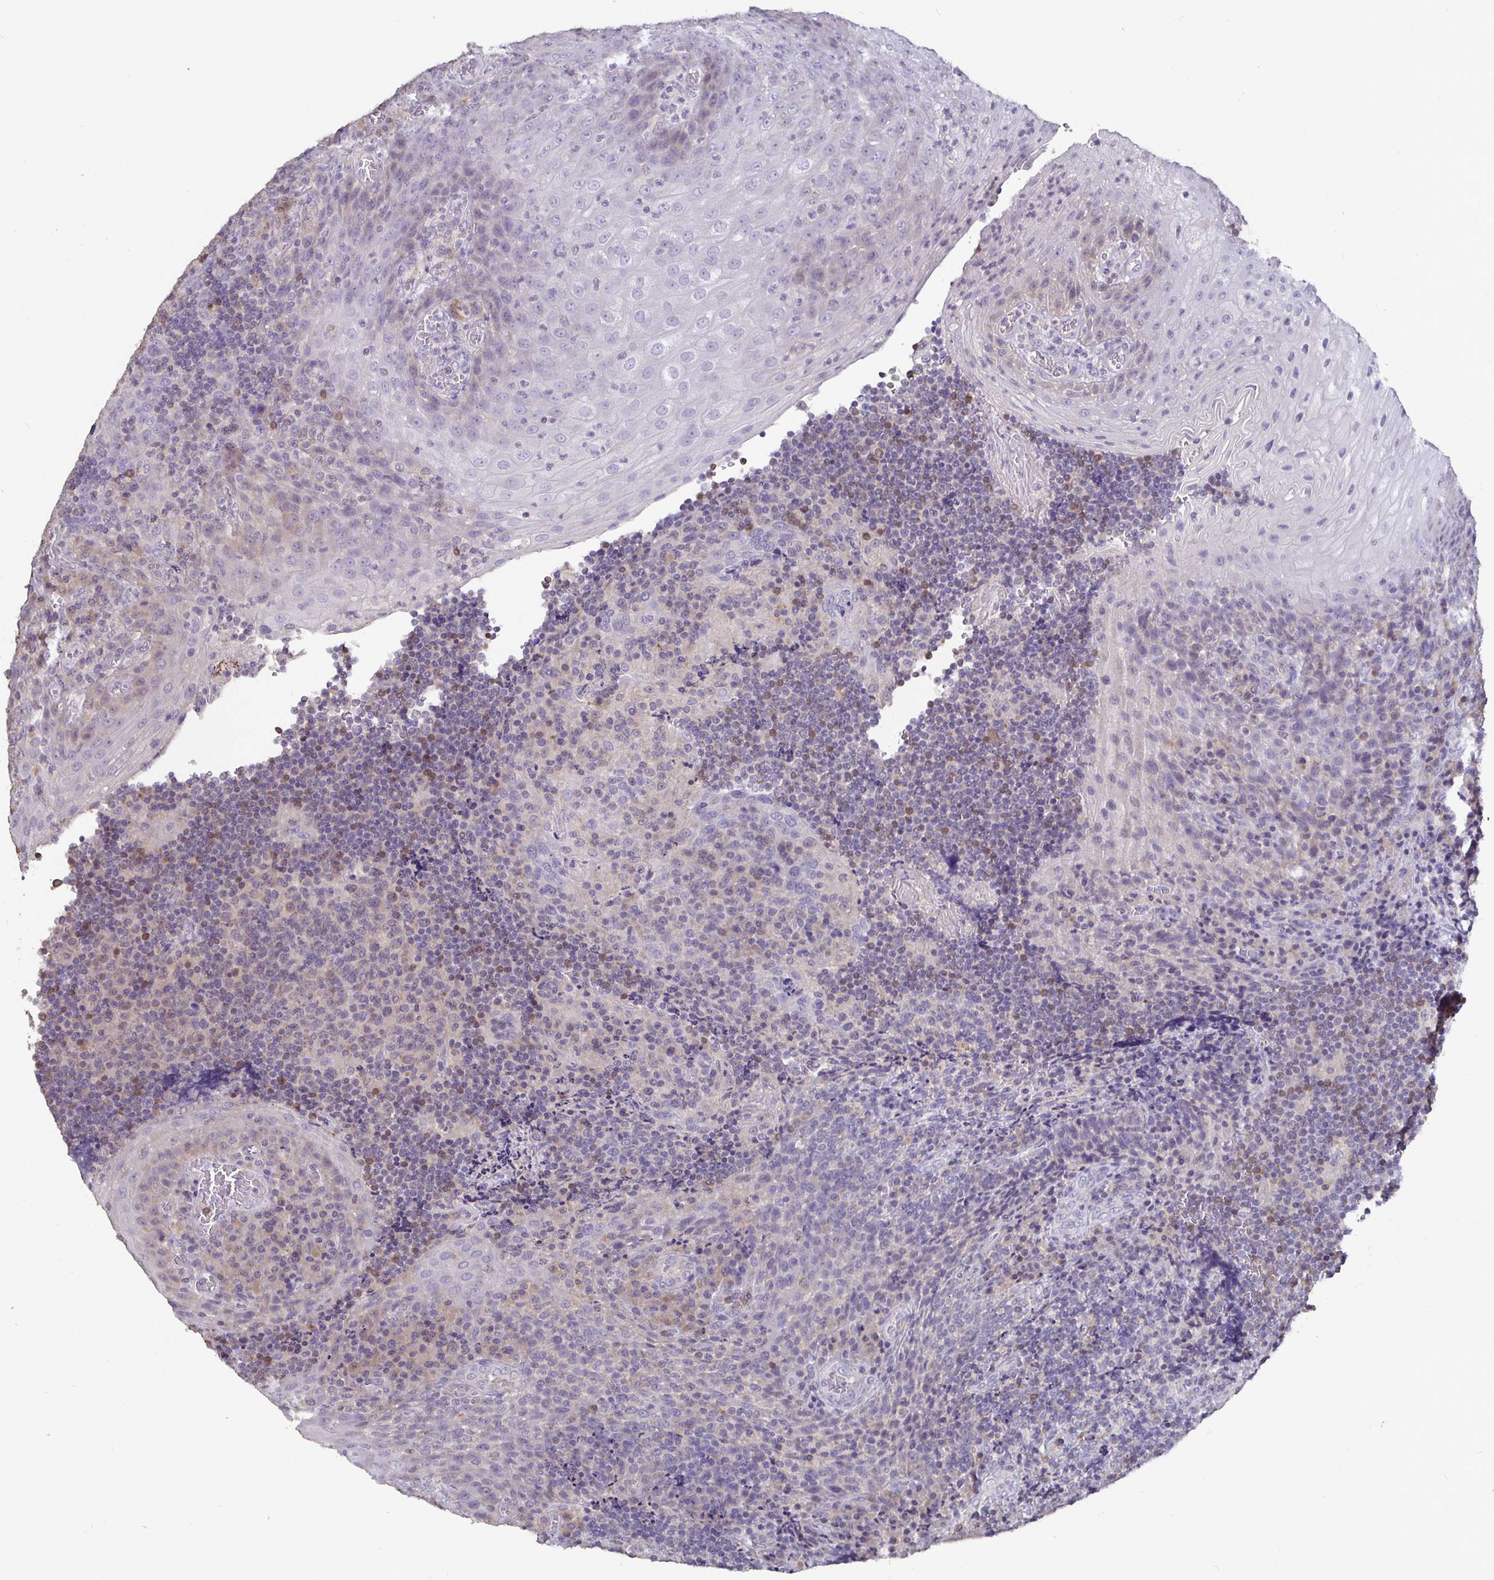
{"staining": {"intensity": "moderate", "quantity": "<25%", "location": "nuclear"}, "tissue": "tonsil", "cell_type": "Non-germinal center cells", "image_type": "normal", "snomed": [{"axis": "morphology", "description": "Normal tissue, NOS"}, {"axis": "topography", "description": "Tonsil"}], "caption": "There is low levels of moderate nuclear positivity in non-germinal center cells of benign tonsil, as demonstrated by immunohistochemical staining (brown color).", "gene": "SHISA4", "patient": {"sex": "male", "age": 17}}